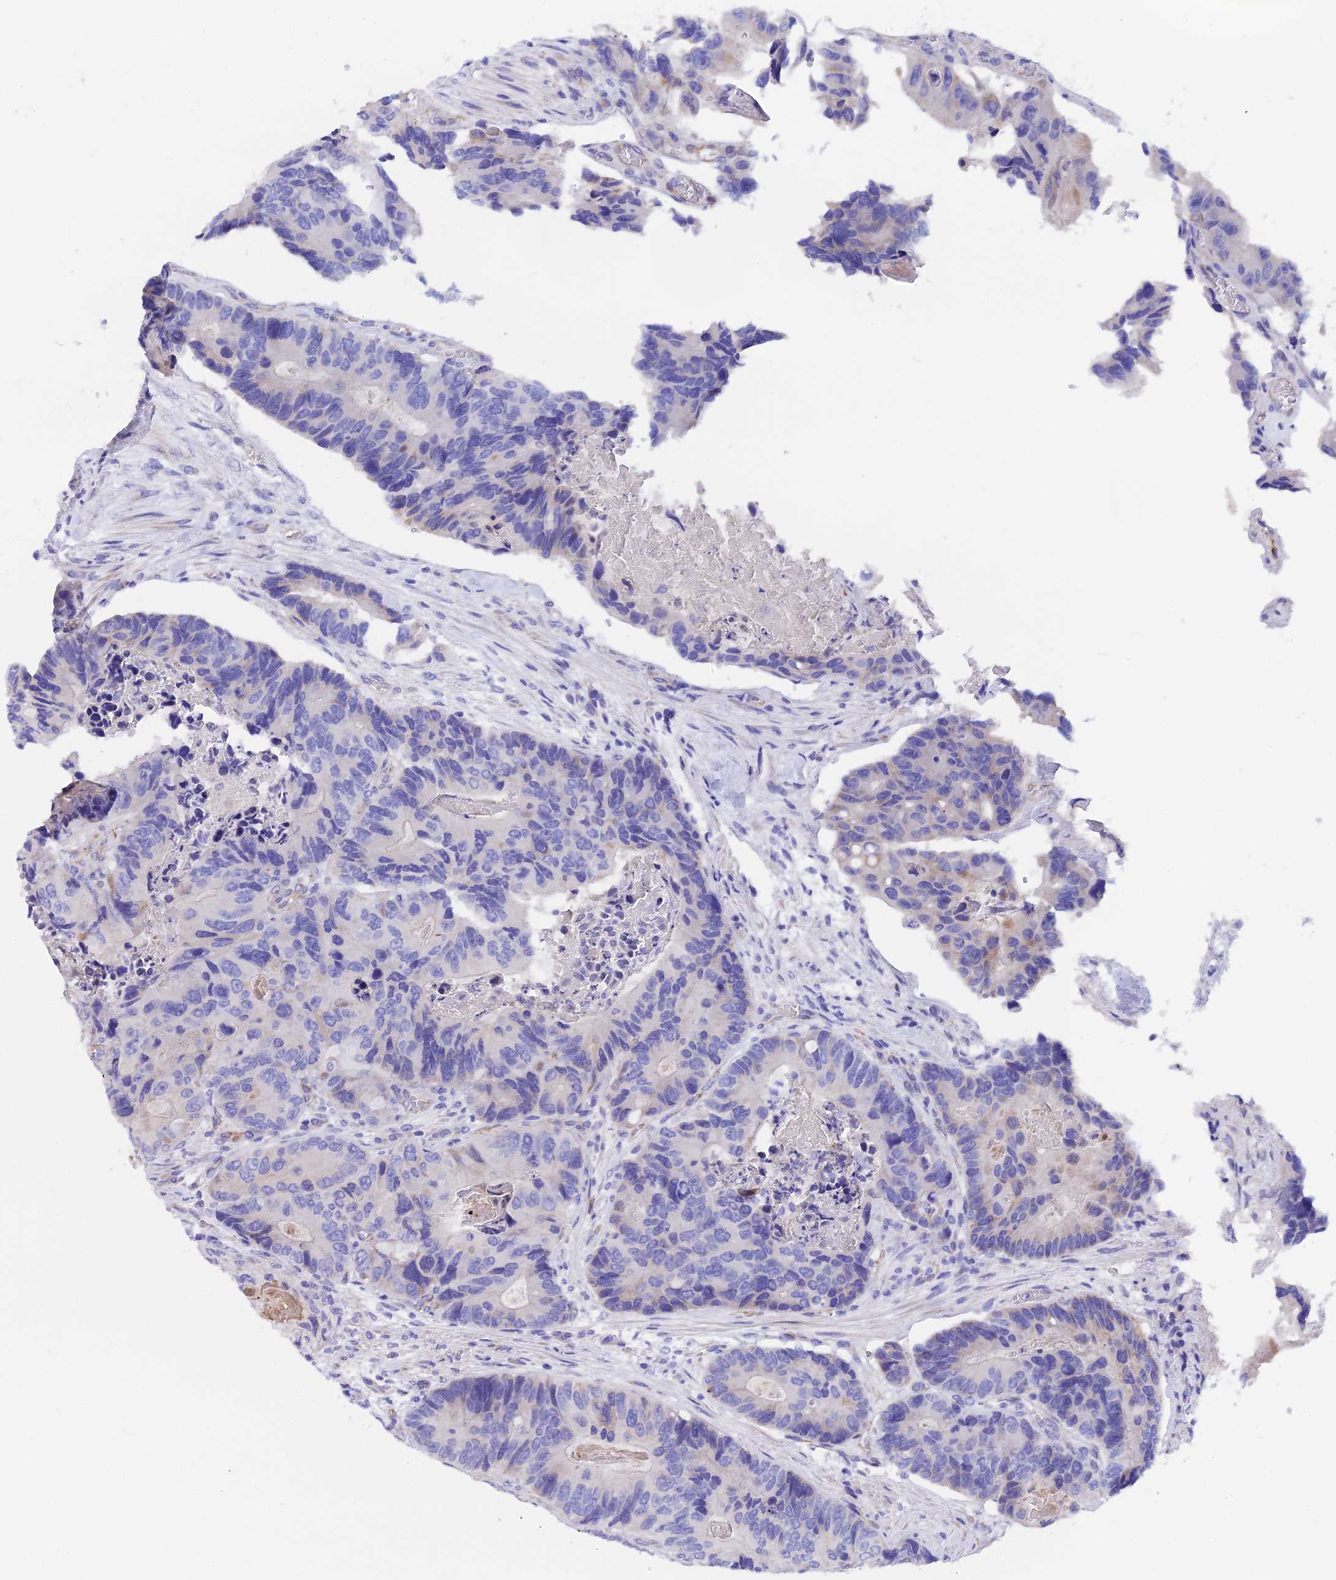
{"staining": {"intensity": "negative", "quantity": "none", "location": "none"}, "tissue": "colorectal cancer", "cell_type": "Tumor cells", "image_type": "cancer", "snomed": [{"axis": "morphology", "description": "Adenocarcinoma, NOS"}, {"axis": "topography", "description": "Colon"}], "caption": "IHC image of human colorectal adenocarcinoma stained for a protein (brown), which reveals no positivity in tumor cells. Nuclei are stained in blue.", "gene": "TMEM138", "patient": {"sex": "male", "age": 84}}